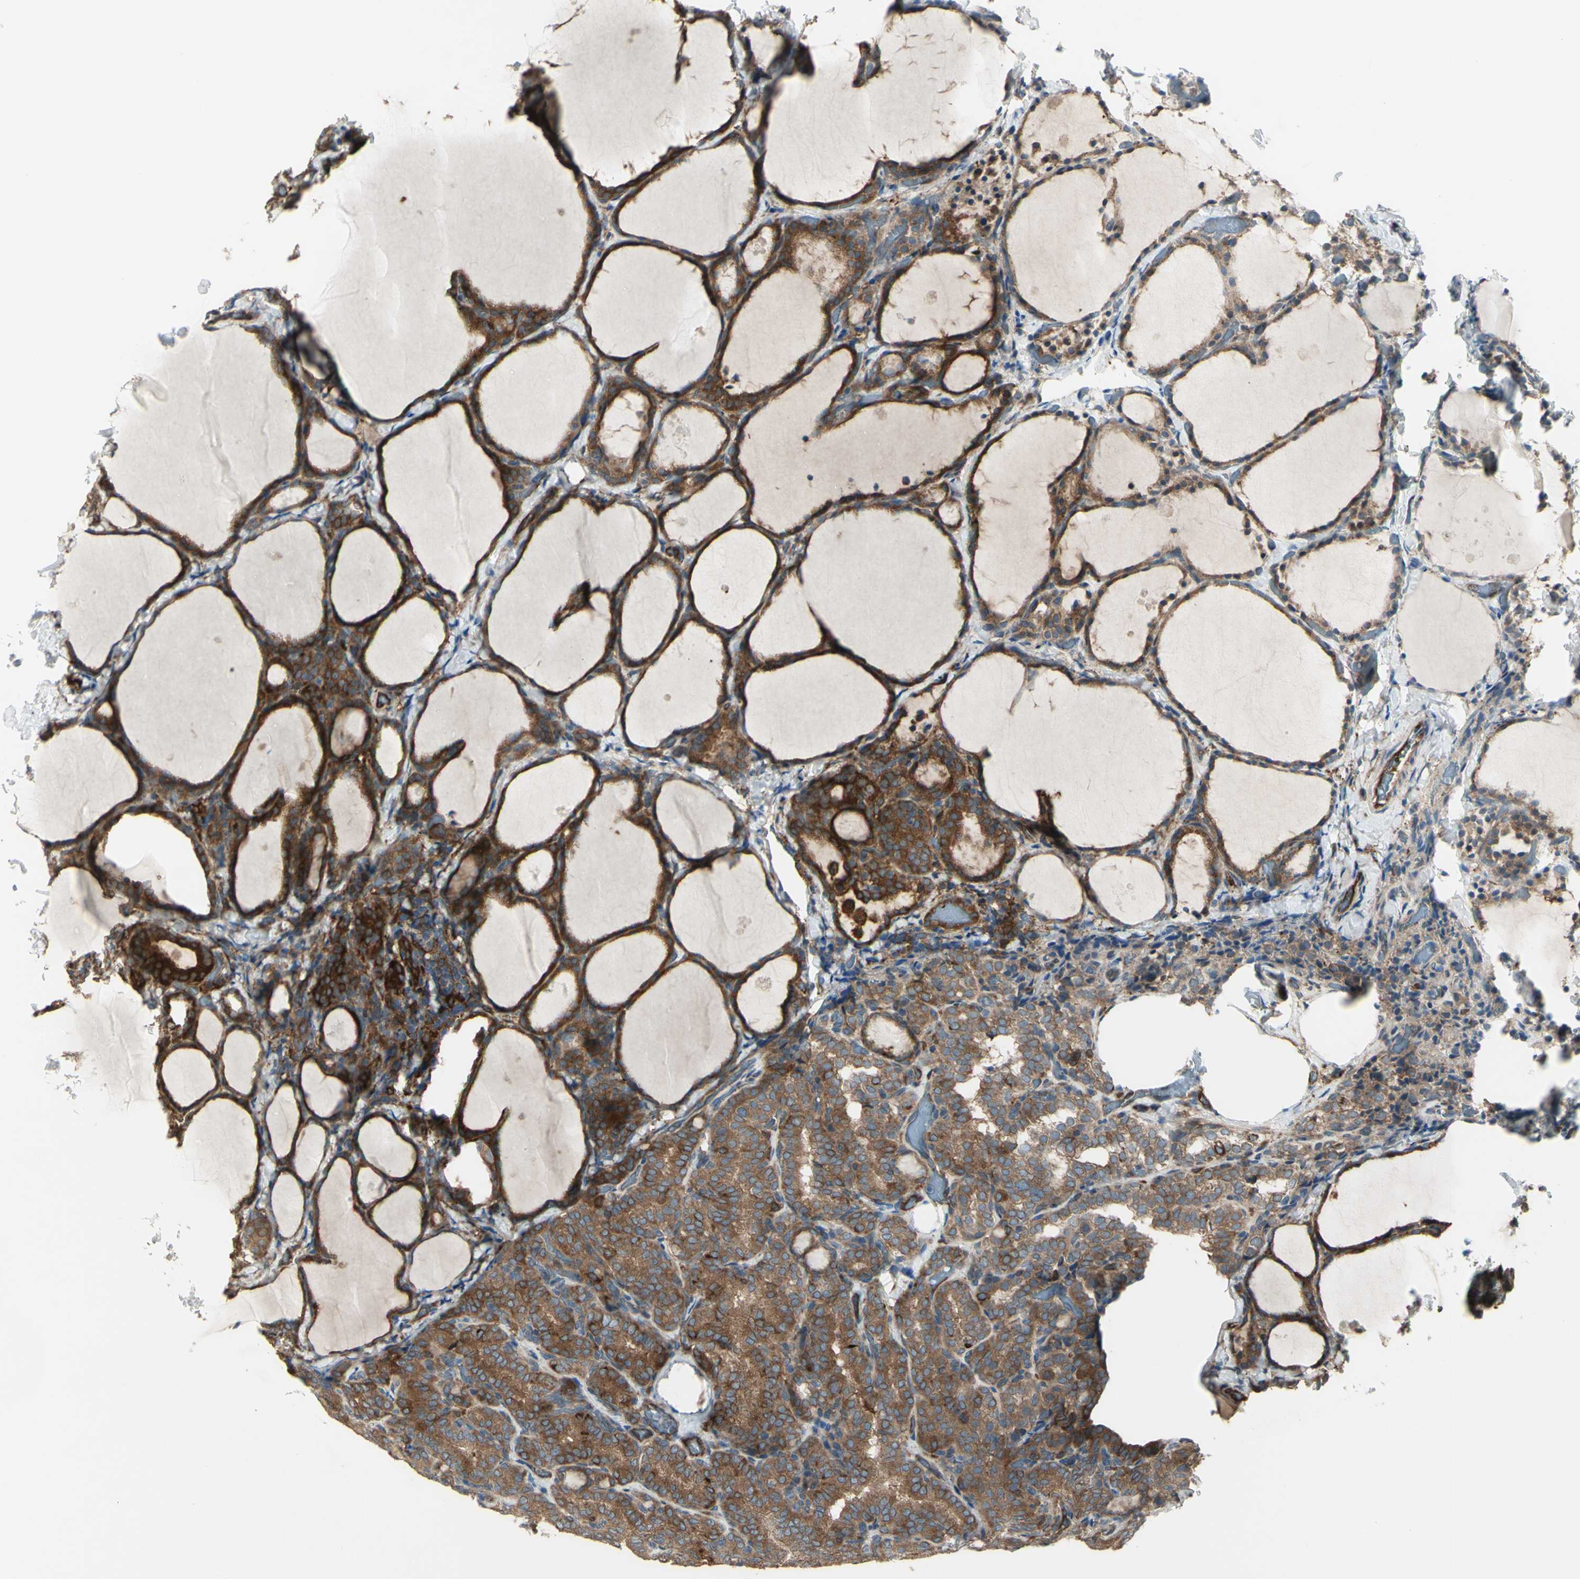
{"staining": {"intensity": "moderate", "quantity": ">75%", "location": "cytoplasmic/membranous"}, "tissue": "thyroid cancer", "cell_type": "Tumor cells", "image_type": "cancer", "snomed": [{"axis": "morphology", "description": "Normal tissue, NOS"}, {"axis": "morphology", "description": "Papillary adenocarcinoma, NOS"}, {"axis": "topography", "description": "Thyroid gland"}], "caption": "Thyroid cancer (papillary adenocarcinoma) stained with a brown dye demonstrates moderate cytoplasmic/membranous positive expression in about >75% of tumor cells.", "gene": "IGSF9B", "patient": {"sex": "female", "age": 30}}